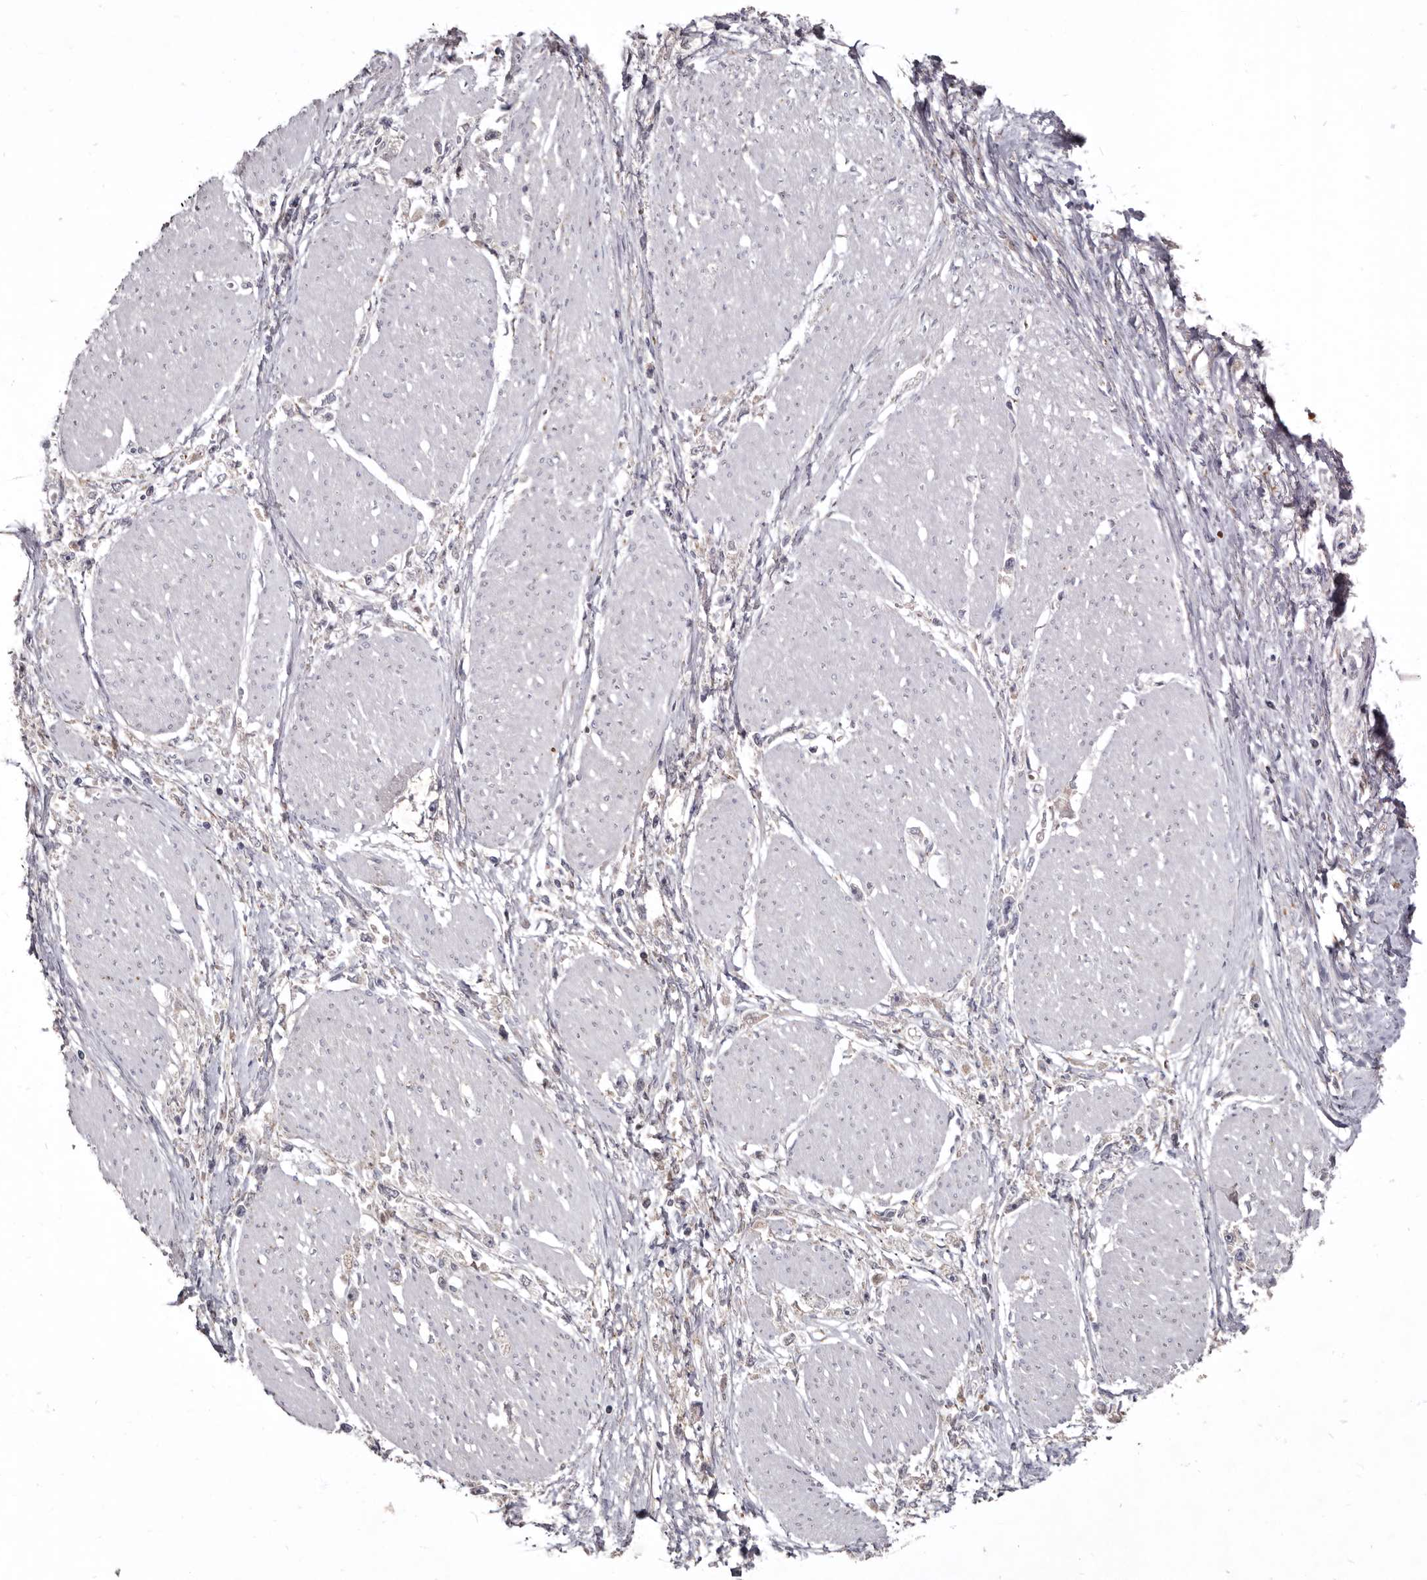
{"staining": {"intensity": "negative", "quantity": "none", "location": "none"}, "tissue": "stomach cancer", "cell_type": "Tumor cells", "image_type": "cancer", "snomed": [{"axis": "morphology", "description": "Adenocarcinoma, NOS"}, {"axis": "topography", "description": "Stomach"}], "caption": "A high-resolution histopathology image shows immunohistochemistry staining of stomach adenocarcinoma, which exhibits no significant positivity in tumor cells.", "gene": "NENF", "patient": {"sex": "female", "age": 59}}